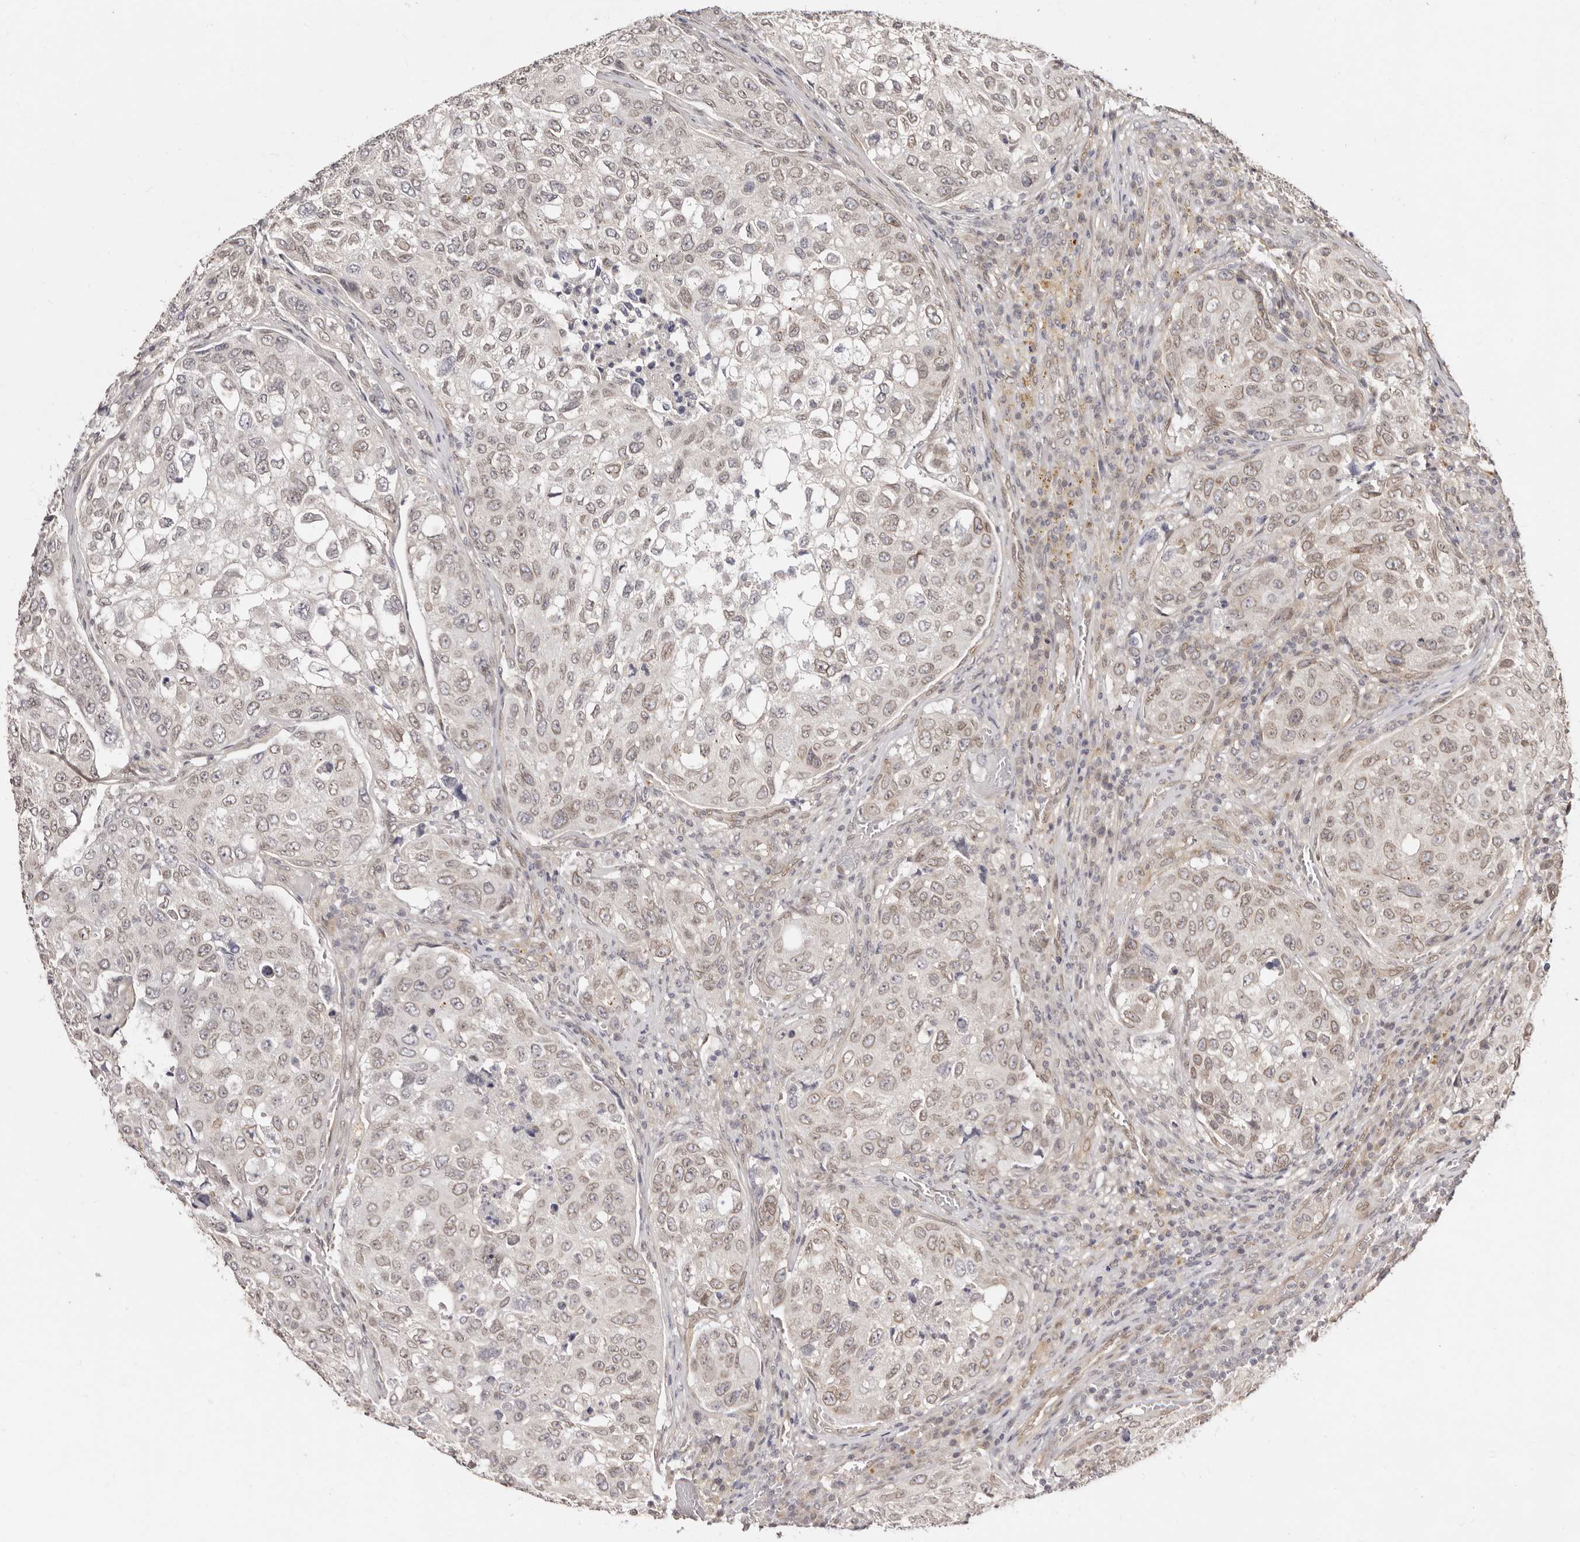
{"staining": {"intensity": "weak", "quantity": "25%-75%", "location": "nuclear"}, "tissue": "urothelial cancer", "cell_type": "Tumor cells", "image_type": "cancer", "snomed": [{"axis": "morphology", "description": "Urothelial carcinoma, High grade"}, {"axis": "topography", "description": "Lymph node"}, {"axis": "topography", "description": "Urinary bladder"}], "caption": "Protein analysis of urothelial cancer tissue demonstrates weak nuclear positivity in about 25%-75% of tumor cells. The staining was performed using DAB (3,3'-diaminobenzidine) to visualize the protein expression in brown, while the nuclei were stained in blue with hematoxylin (Magnification: 20x).", "gene": "LCORL", "patient": {"sex": "male", "age": 51}}